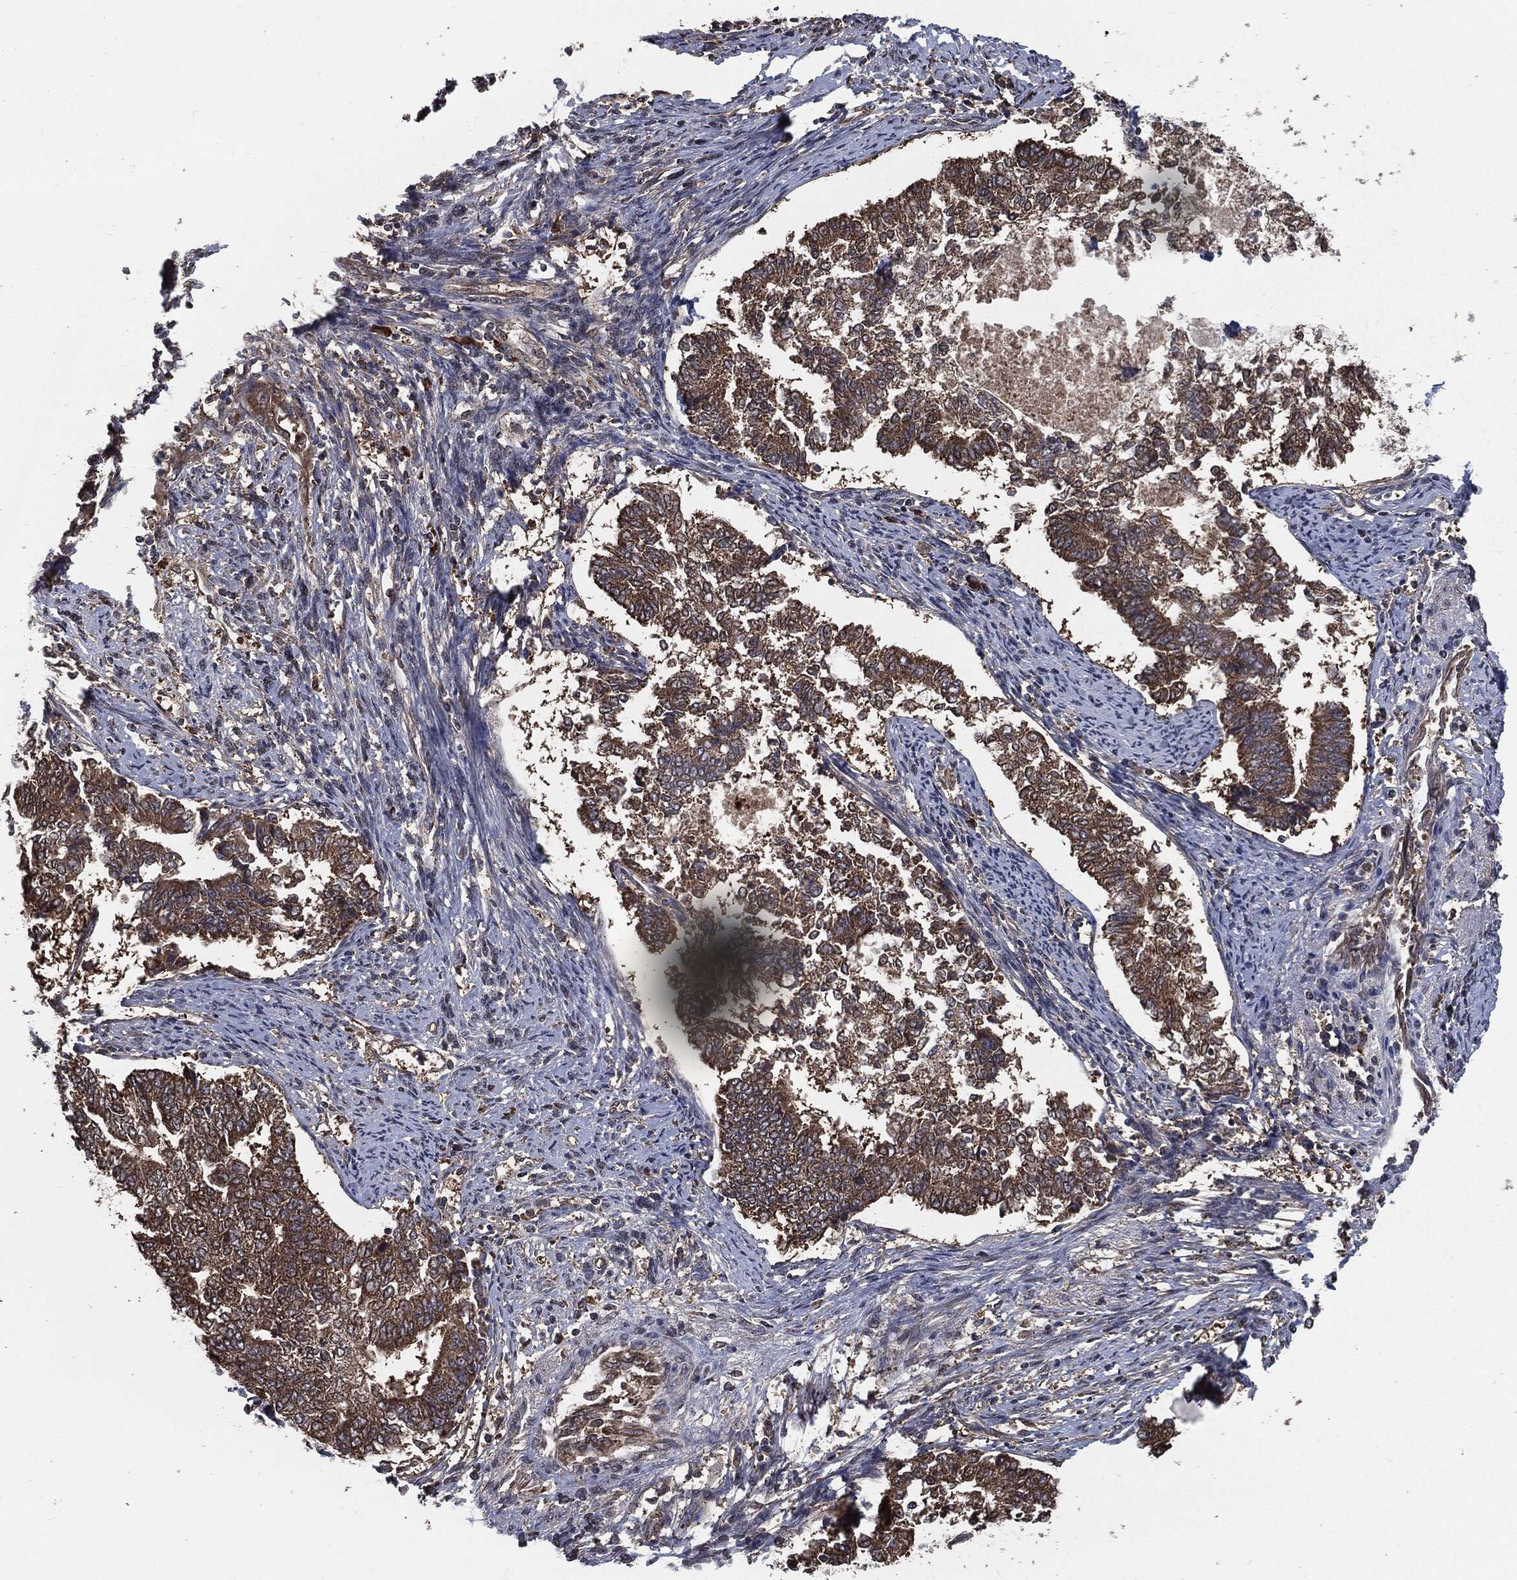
{"staining": {"intensity": "moderate", "quantity": ">75%", "location": "cytoplasmic/membranous"}, "tissue": "endometrial cancer", "cell_type": "Tumor cells", "image_type": "cancer", "snomed": [{"axis": "morphology", "description": "Adenocarcinoma, NOS"}, {"axis": "topography", "description": "Endometrium"}], "caption": "A medium amount of moderate cytoplasmic/membranous staining is identified in about >75% of tumor cells in endometrial cancer tissue. (brown staining indicates protein expression, while blue staining denotes nuclei).", "gene": "PRDX4", "patient": {"sex": "female", "age": 65}}